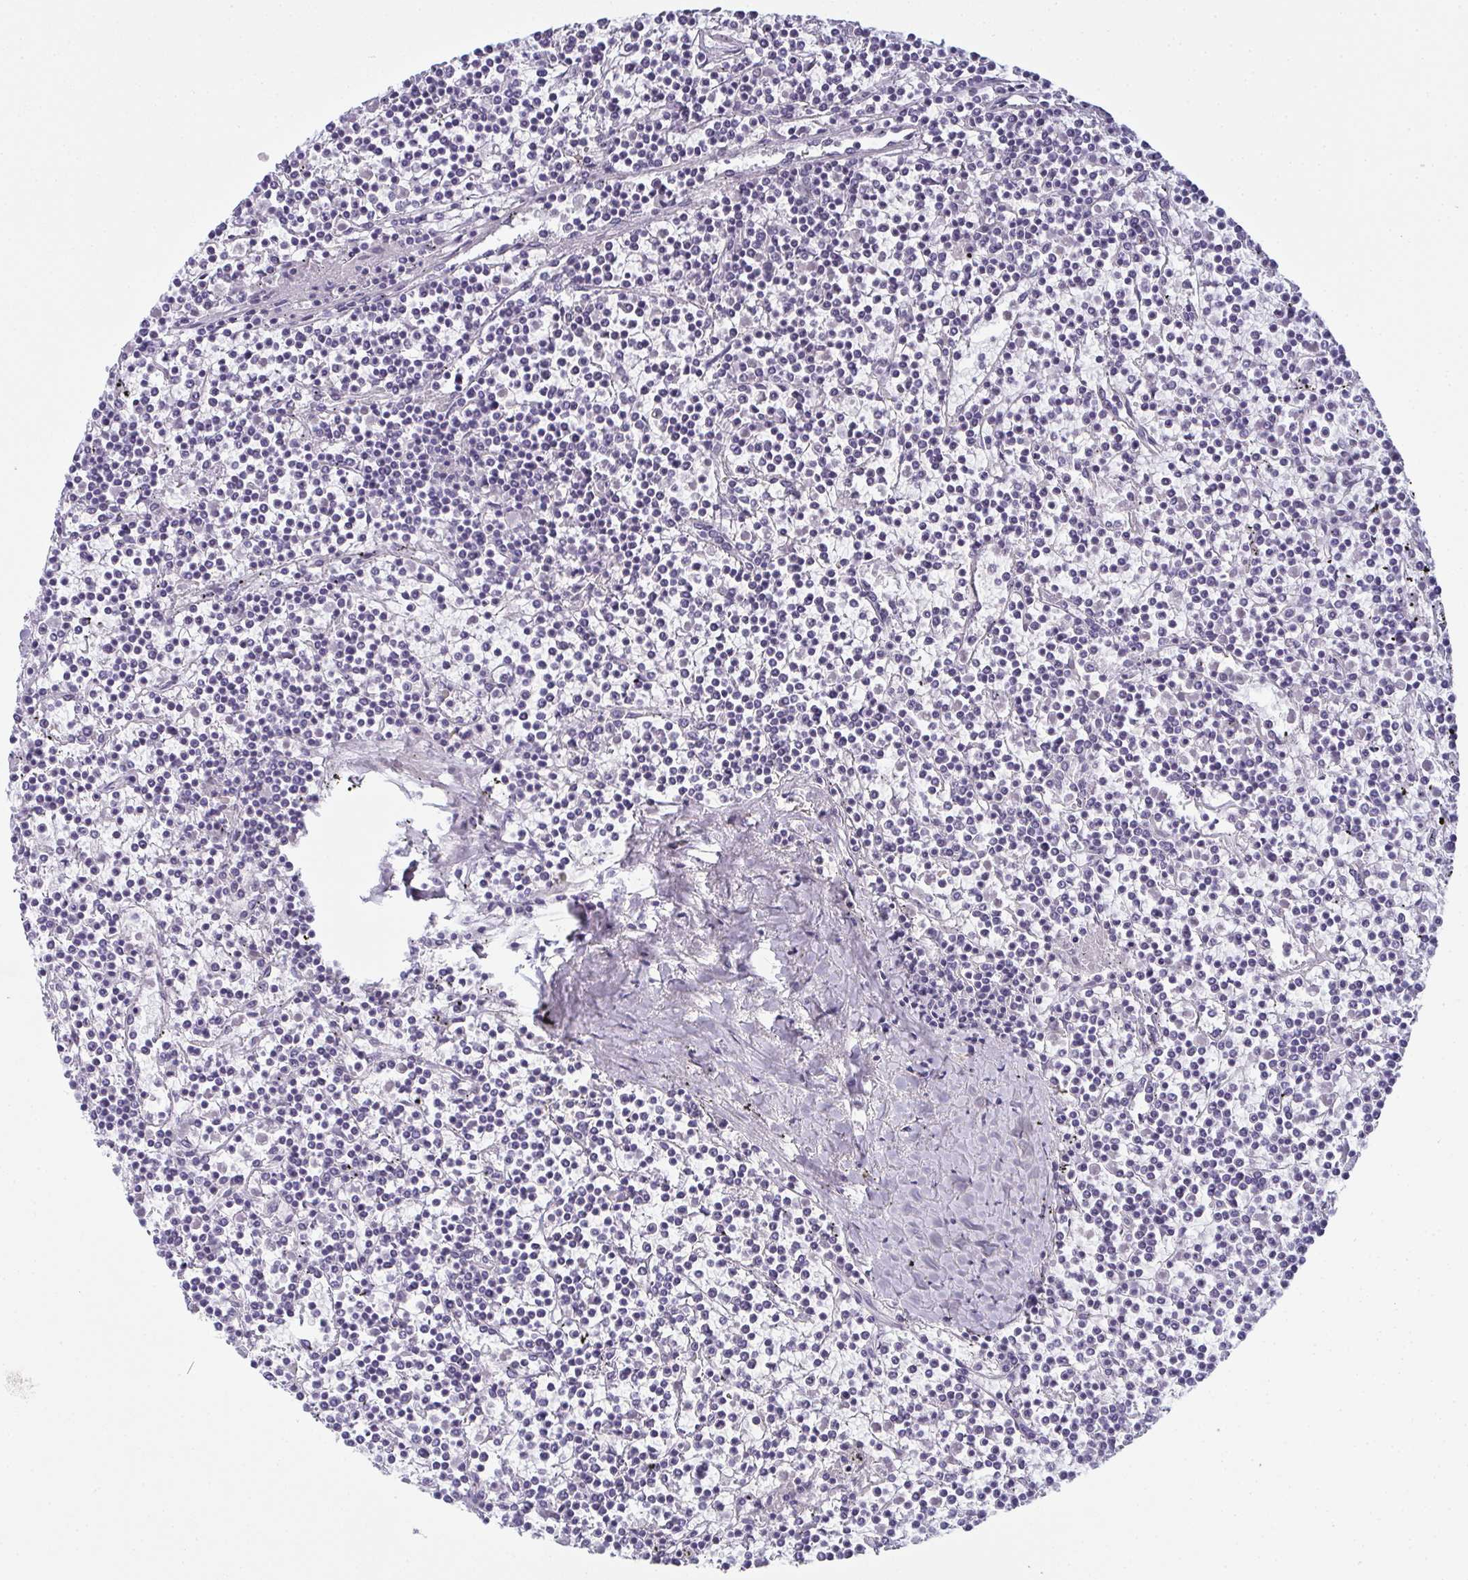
{"staining": {"intensity": "negative", "quantity": "none", "location": "none"}, "tissue": "lymphoma", "cell_type": "Tumor cells", "image_type": "cancer", "snomed": [{"axis": "morphology", "description": "Malignant lymphoma, non-Hodgkin's type, Low grade"}, {"axis": "topography", "description": "Spleen"}], "caption": "Malignant lymphoma, non-Hodgkin's type (low-grade) stained for a protein using immunohistochemistry displays no positivity tumor cells.", "gene": "SLC36A2", "patient": {"sex": "female", "age": 19}}